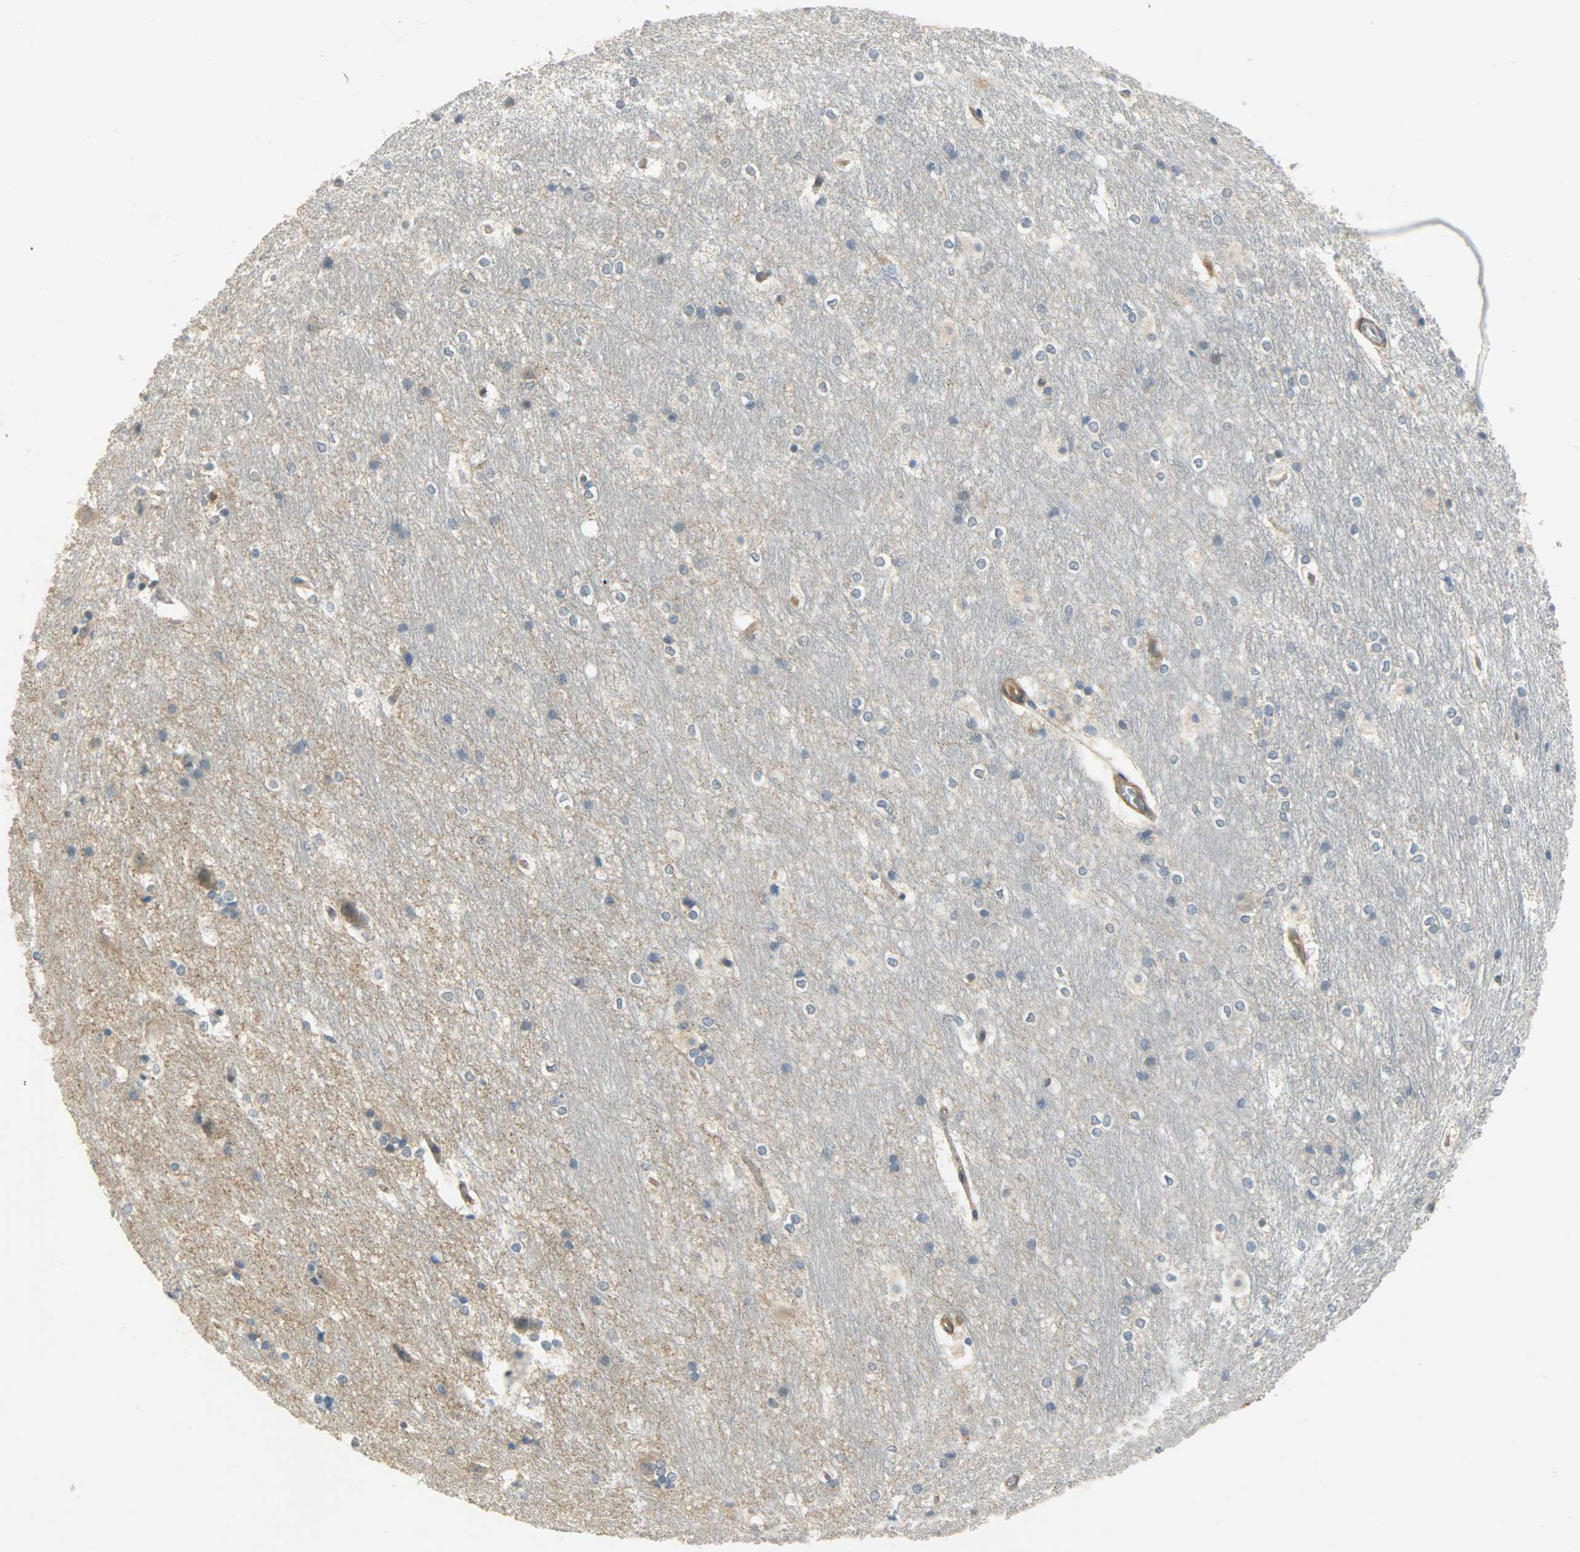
{"staining": {"intensity": "negative", "quantity": "none", "location": "none"}, "tissue": "hippocampus", "cell_type": "Glial cells", "image_type": "normal", "snomed": [{"axis": "morphology", "description": "Normal tissue, NOS"}, {"axis": "topography", "description": "Hippocampus"}], "caption": "This is an IHC micrograph of benign hippocampus. There is no staining in glial cells.", "gene": "KIAA1217", "patient": {"sex": "female", "age": 19}}